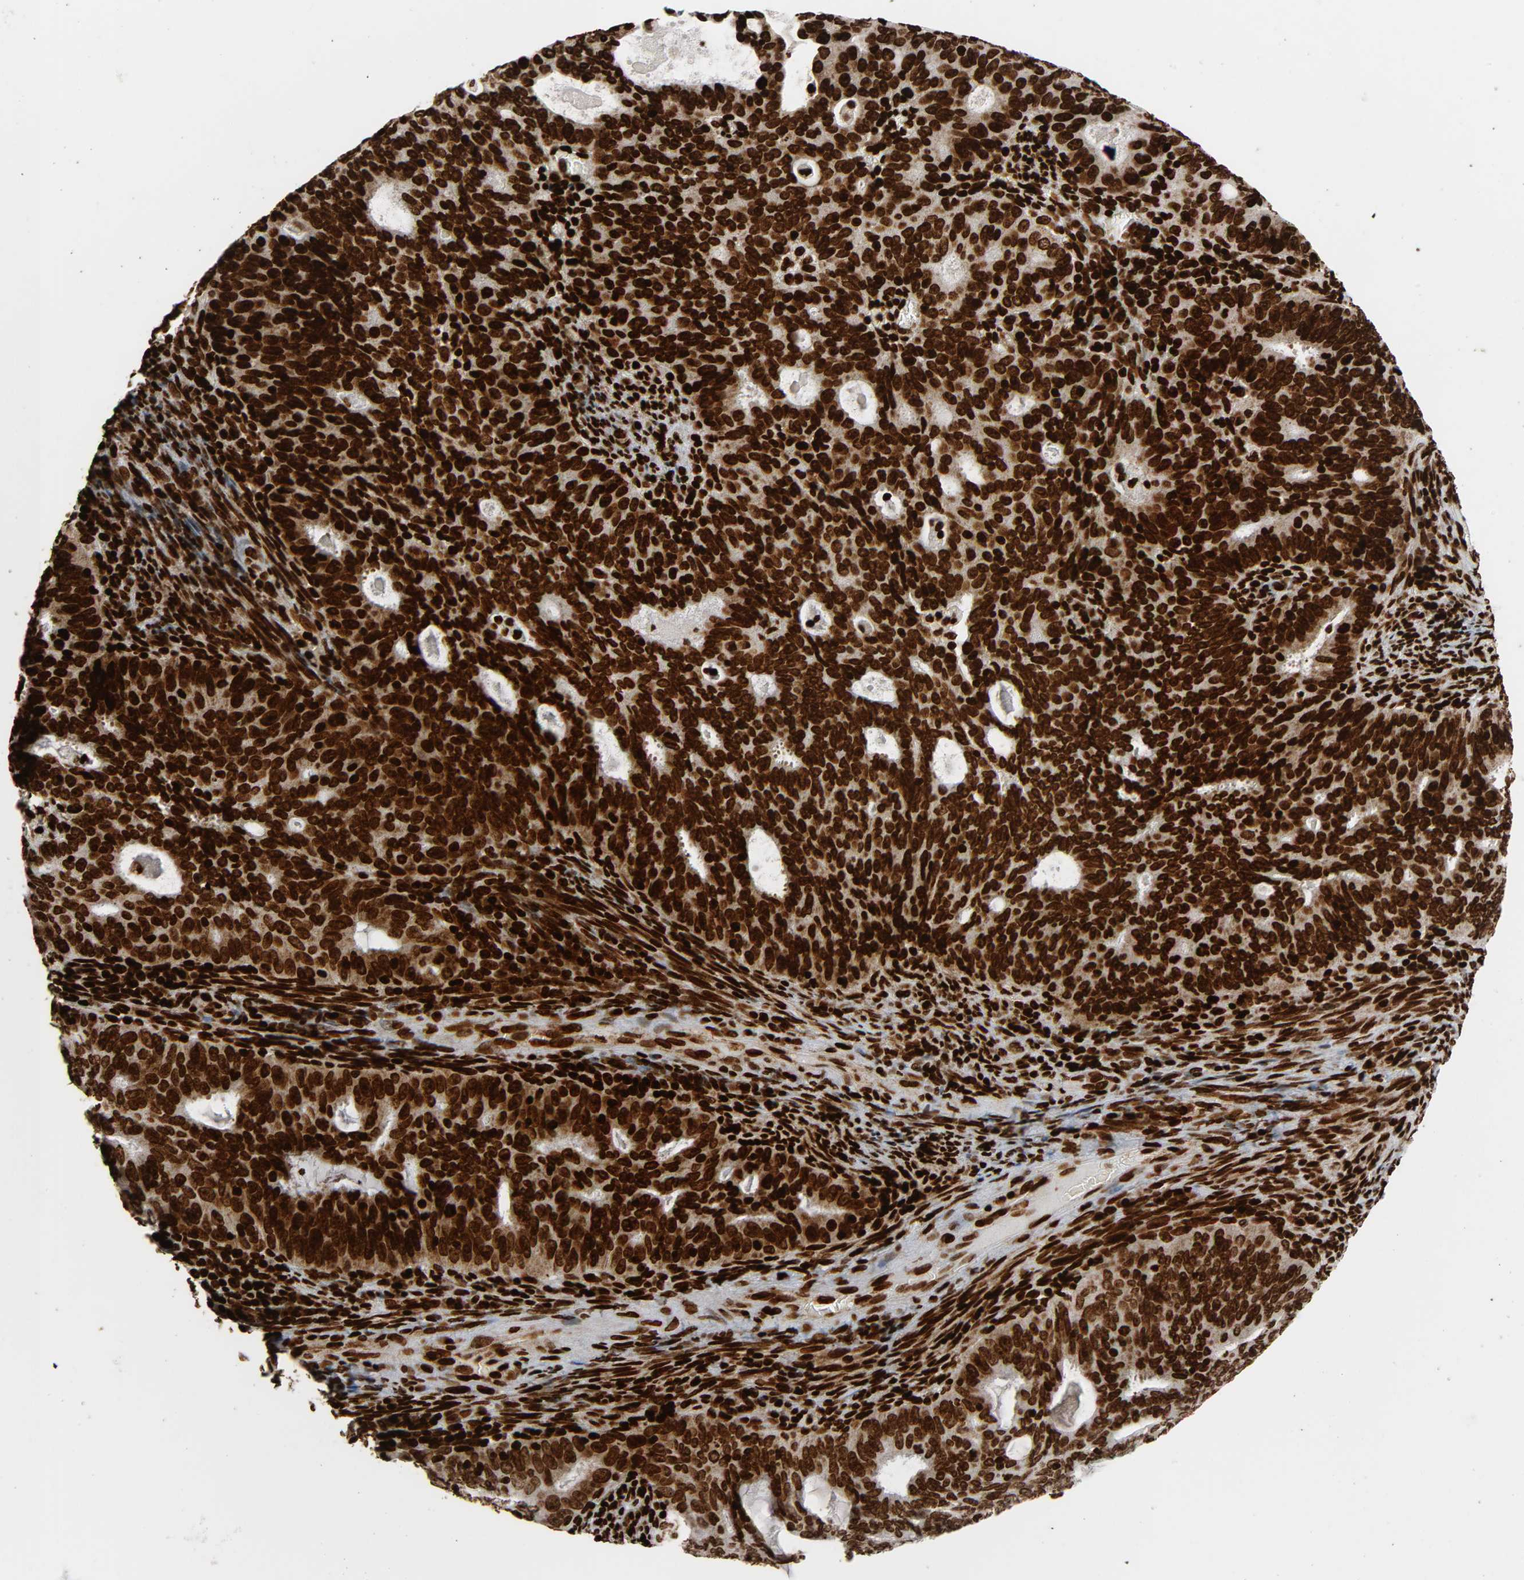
{"staining": {"intensity": "strong", "quantity": ">75%", "location": "nuclear"}, "tissue": "cervical cancer", "cell_type": "Tumor cells", "image_type": "cancer", "snomed": [{"axis": "morphology", "description": "Adenocarcinoma, NOS"}, {"axis": "topography", "description": "Cervix"}], "caption": "Tumor cells exhibit strong nuclear positivity in approximately >75% of cells in cervical adenocarcinoma.", "gene": "RXRA", "patient": {"sex": "female", "age": 44}}